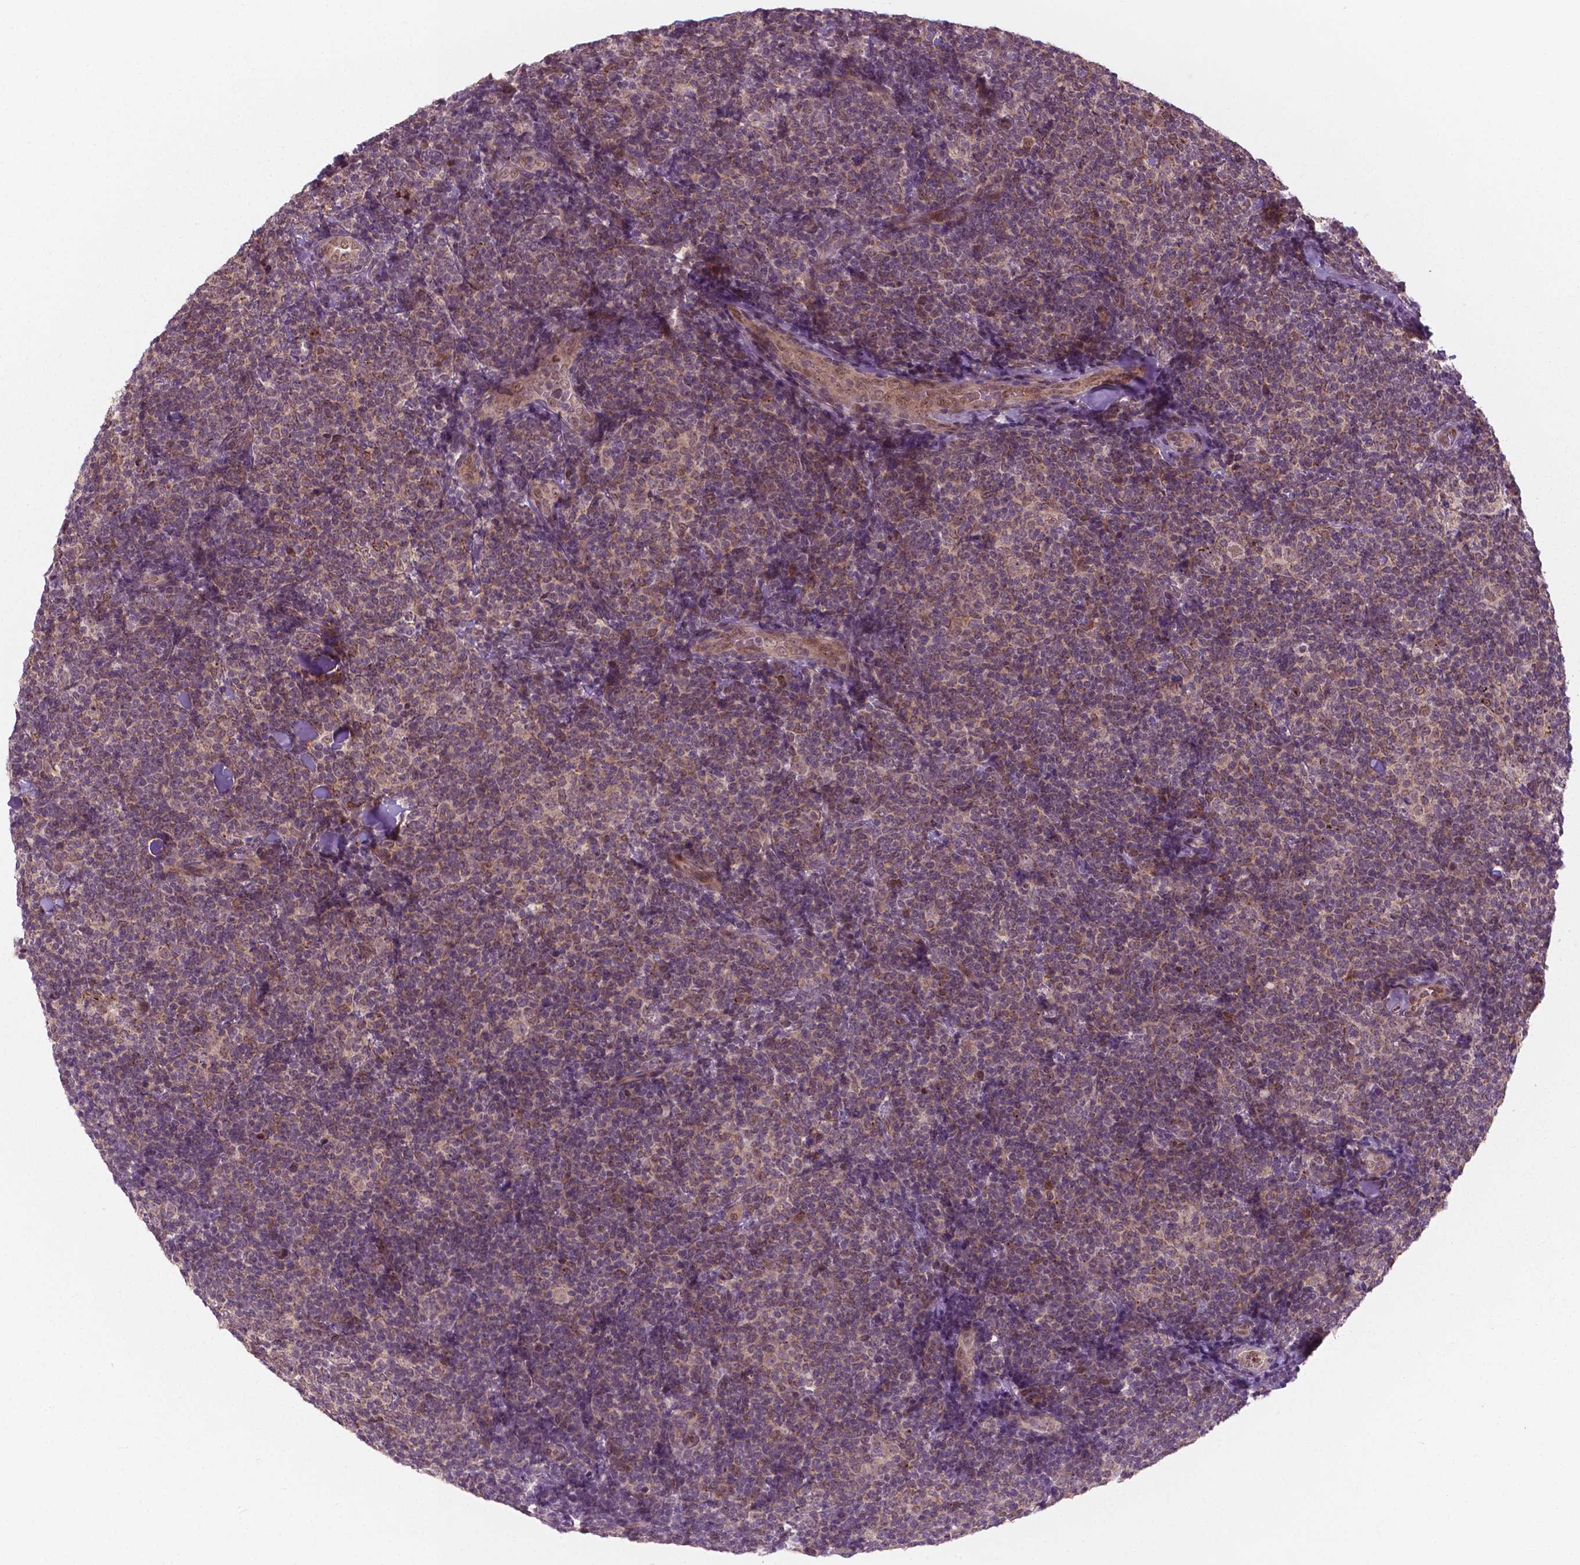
{"staining": {"intensity": "weak", "quantity": ">75%", "location": "cytoplasmic/membranous"}, "tissue": "lymphoma", "cell_type": "Tumor cells", "image_type": "cancer", "snomed": [{"axis": "morphology", "description": "Malignant lymphoma, non-Hodgkin's type, Low grade"}, {"axis": "topography", "description": "Lymph node"}], "caption": "Tumor cells display weak cytoplasmic/membranous positivity in approximately >75% of cells in lymphoma.", "gene": "NFAT5", "patient": {"sex": "female", "age": 56}}